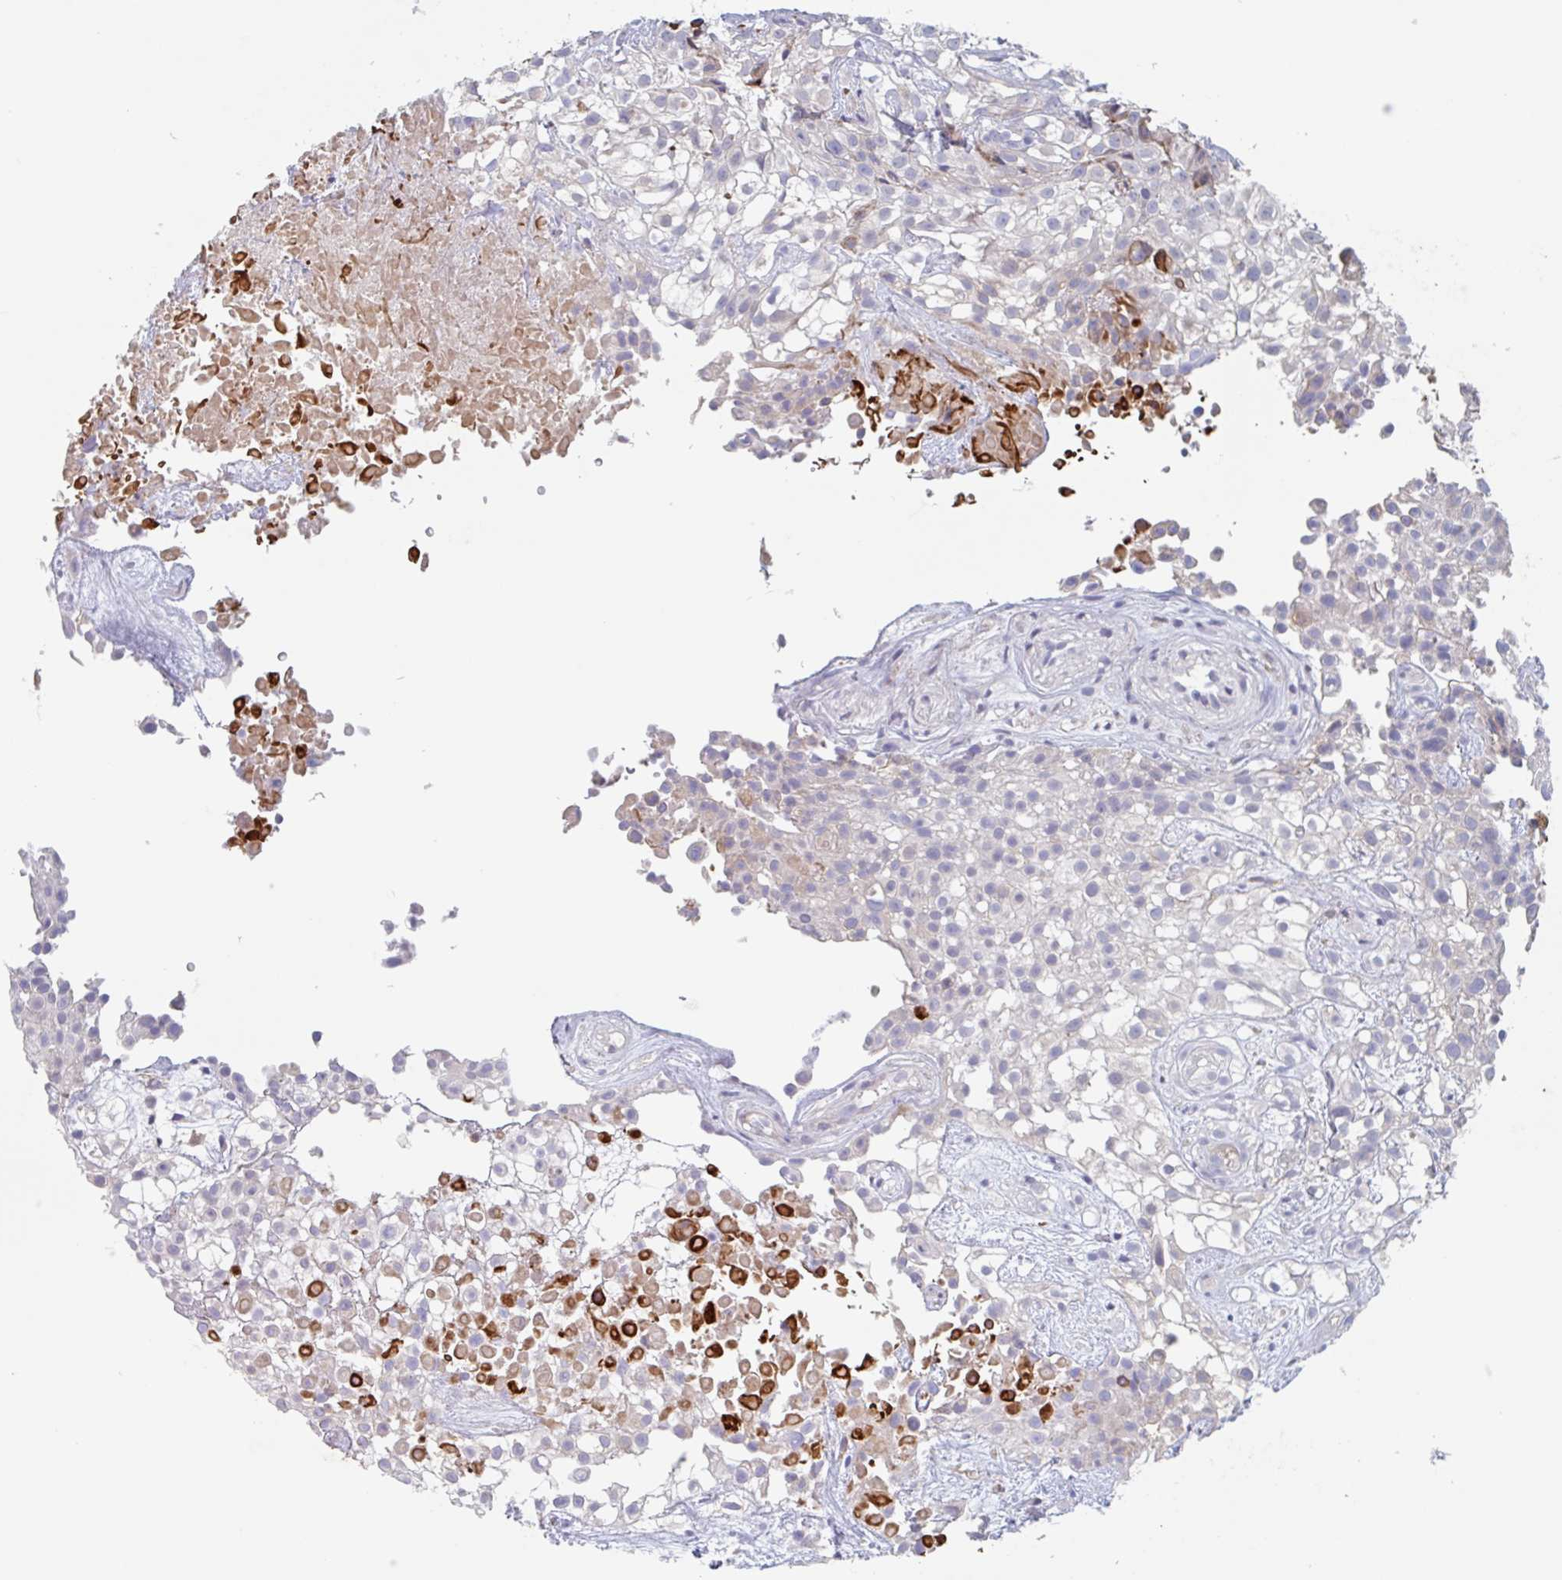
{"staining": {"intensity": "strong", "quantity": "<25%", "location": "cytoplasmic/membranous"}, "tissue": "urothelial cancer", "cell_type": "Tumor cells", "image_type": "cancer", "snomed": [{"axis": "morphology", "description": "Urothelial carcinoma, High grade"}, {"axis": "topography", "description": "Urinary bladder"}], "caption": "An immunohistochemistry (IHC) micrograph of neoplastic tissue is shown. Protein staining in brown shows strong cytoplasmic/membranous positivity in urothelial carcinoma (high-grade) within tumor cells.", "gene": "MANBA", "patient": {"sex": "male", "age": 56}}